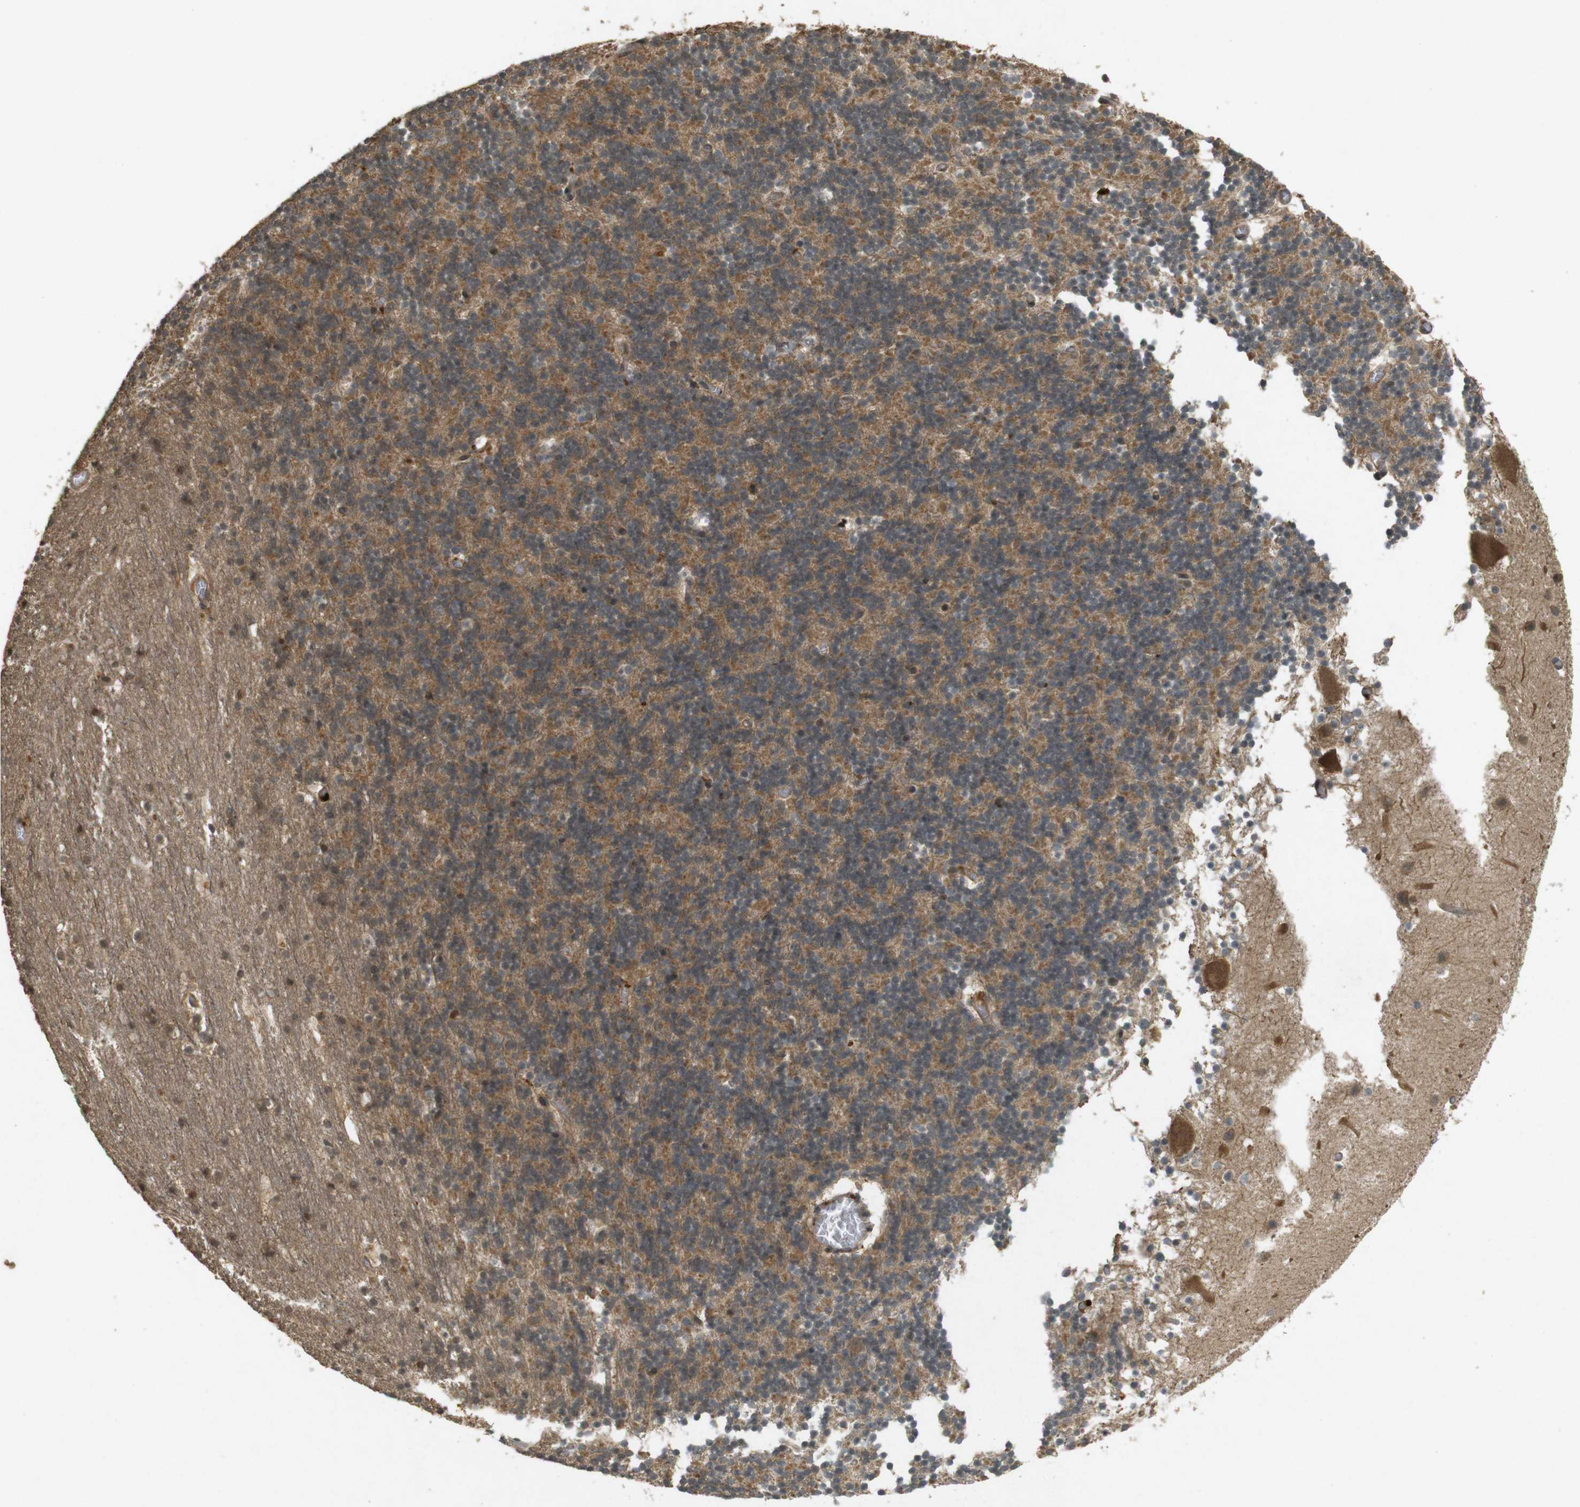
{"staining": {"intensity": "moderate", "quantity": ">75%", "location": "cytoplasmic/membranous"}, "tissue": "cerebellum", "cell_type": "Cells in granular layer", "image_type": "normal", "snomed": [{"axis": "morphology", "description": "Normal tissue, NOS"}, {"axis": "topography", "description": "Cerebellum"}], "caption": "This is a micrograph of immunohistochemistry staining of benign cerebellum, which shows moderate staining in the cytoplasmic/membranous of cells in granular layer.", "gene": "TAP1", "patient": {"sex": "male", "age": 45}}